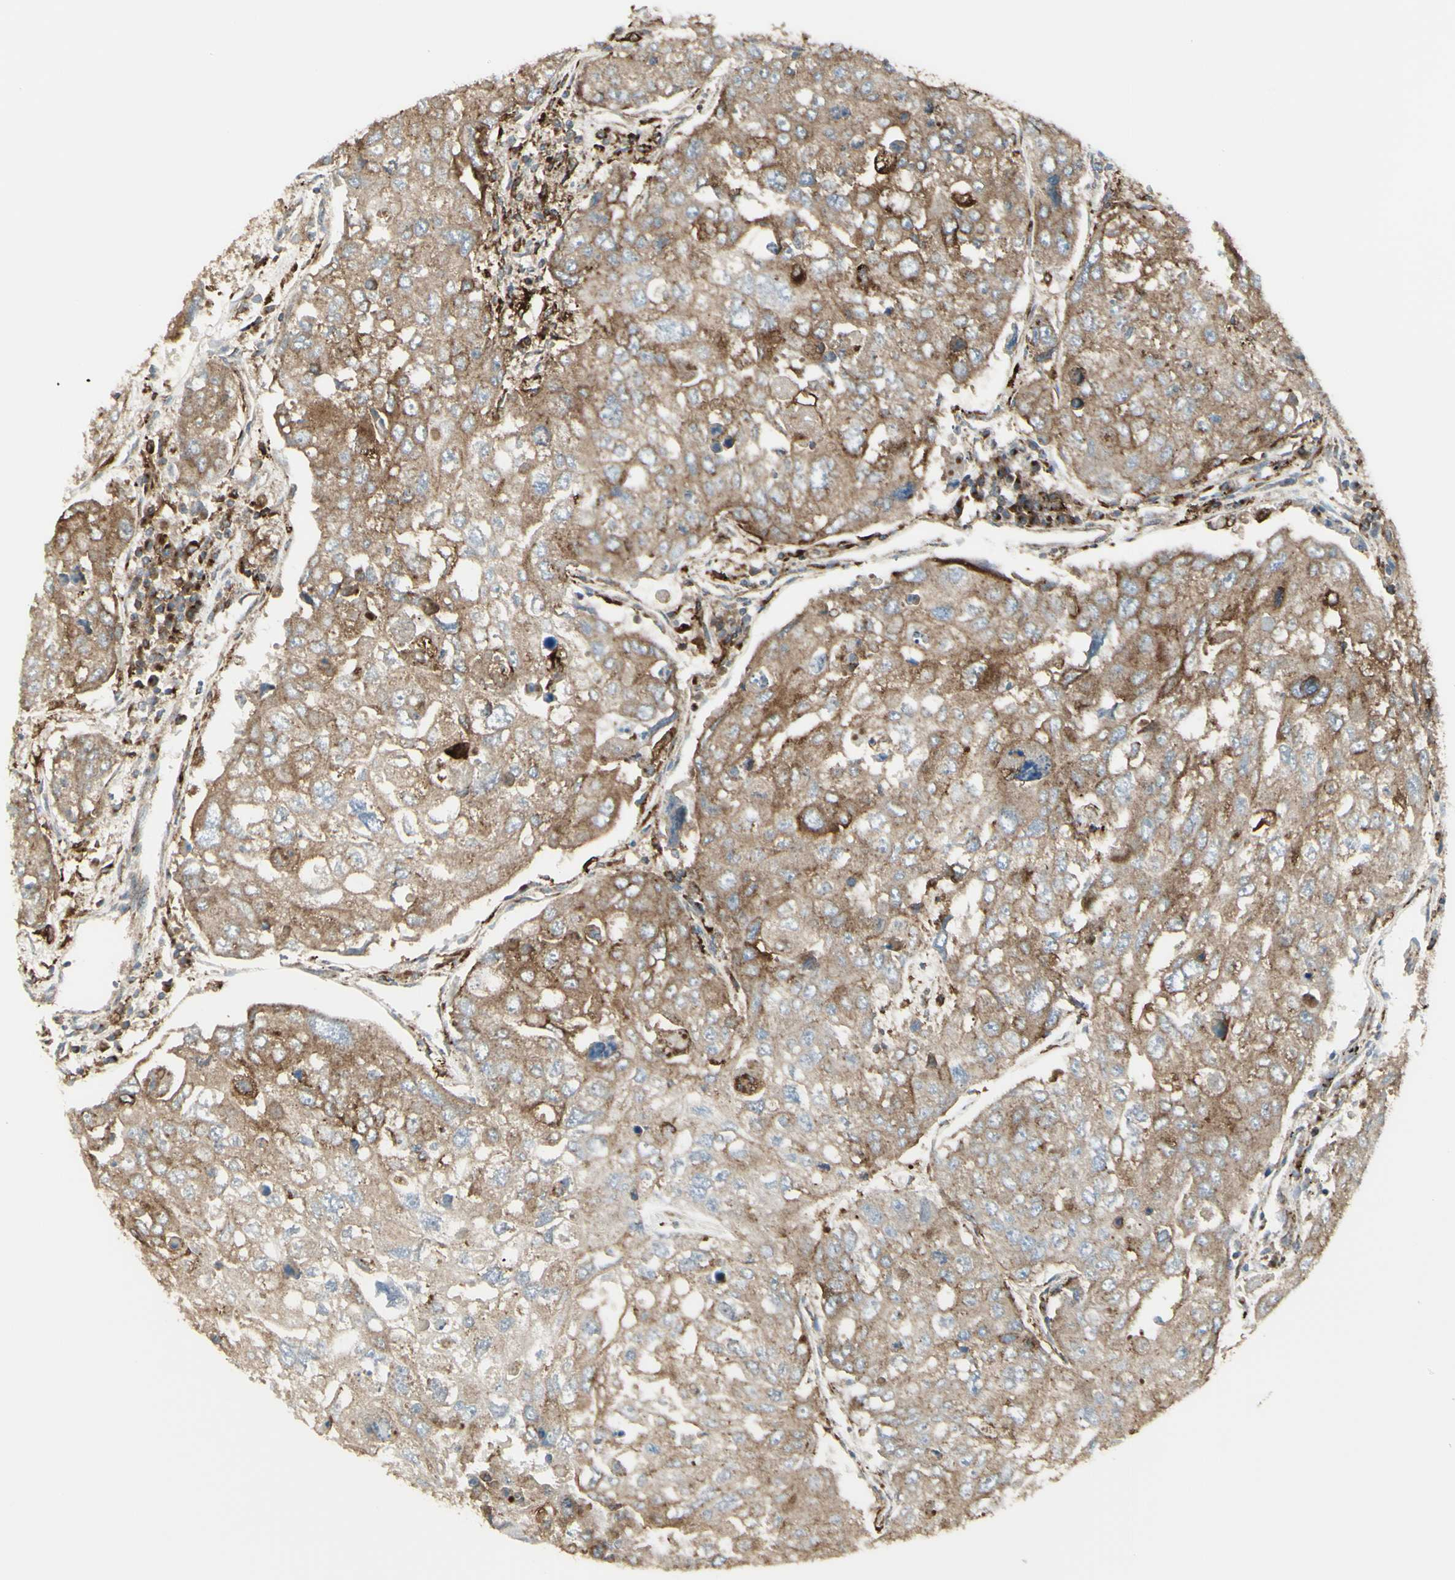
{"staining": {"intensity": "moderate", "quantity": ">75%", "location": "cytoplasmic/membranous"}, "tissue": "urothelial cancer", "cell_type": "Tumor cells", "image_type": "cancer", "snomed": [{"axis": "morphology", "description": "Urothelial carcinoma, High grade"}, {"axis": "topography", "description": "Lymph node"}, {"axis": "topography", "description": "Urinary bladder"}], "caption": "This is a histology image of immunohistochemistry staining of urothelial cancer, which shows moderate positivity in the cytoplasmic/membranous of tumor cells.", "gene": "NAPA", "patient": {"sex": "male", "age": 51}}